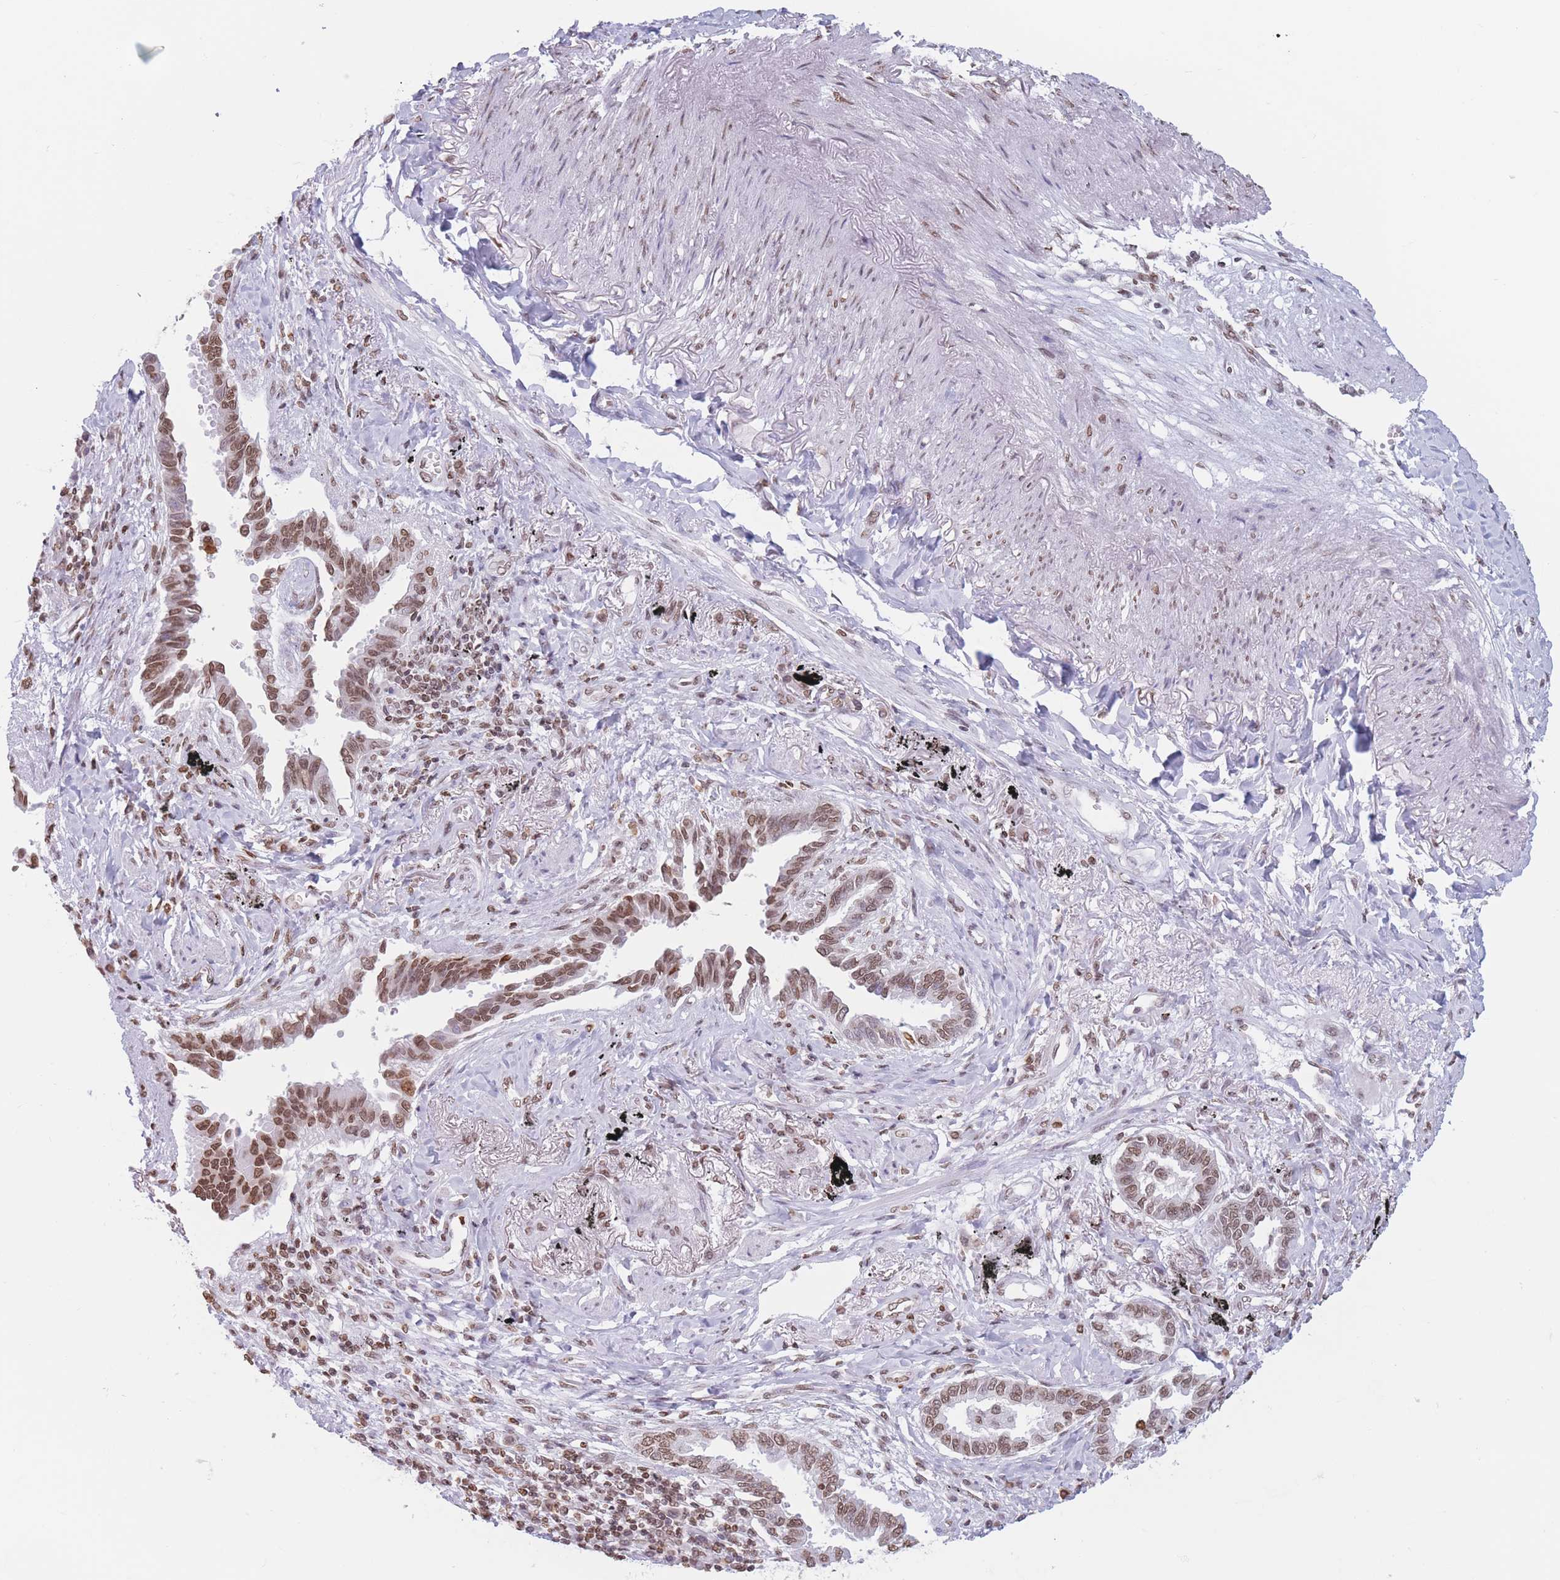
{"staining": {"intensity": "moderate", "quantity": ">75%", "location": "nuclear"}, "tissue": "lung cancer", "cell_type": "Tumor cells", "image_type": "cancer", "snomed": [{"axis": "morphology", "description": "Adenocarcinoma, NOS"}, {"axis": "topography", "description": "Lung"}], "caption": "Brown immunohistochemical staining in human lung cancer demonstrates moderate nuclear staining in about >75% of tumor cells.", "gene": "RYK", "patient": {"sex": "male", "age": 67}}